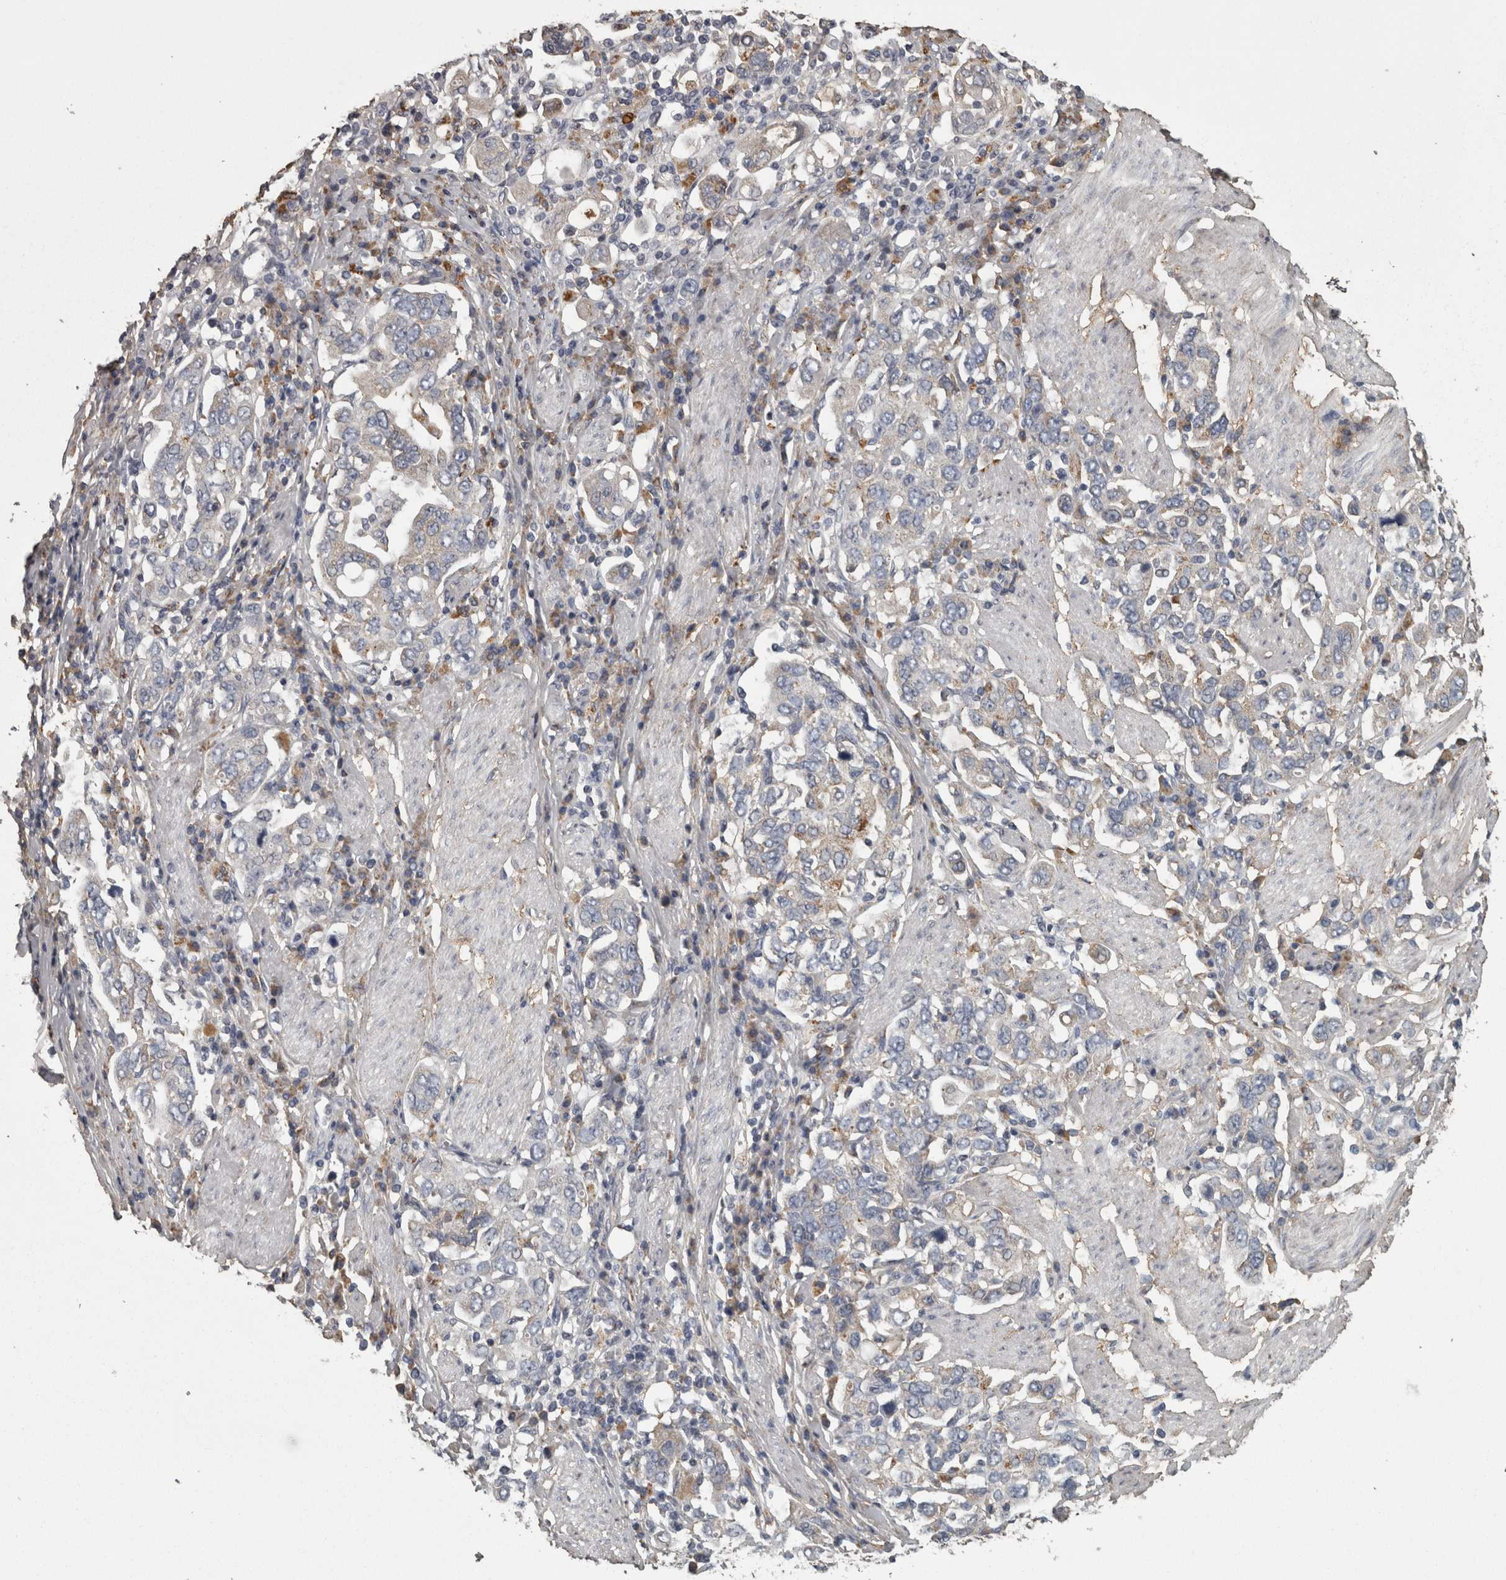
{"staining": {"intensity": "negative", "quantity": "none", "location": "none"}, "tissue": "stomach cancer", "cell_type": "Tumor cells", "image_type": "cancer", "snomed": [{"axis": "morphology", "description": "Adenocarcinoma, NOS"}, {"axis": "topography", "description": "Stomach, upper"}], "caption": "Photomicrograph shows no protein positivity in tumor cells of stomach cancer tissue.", "gene": "FRK", "patient": {"sex": "male", "age": 62}}